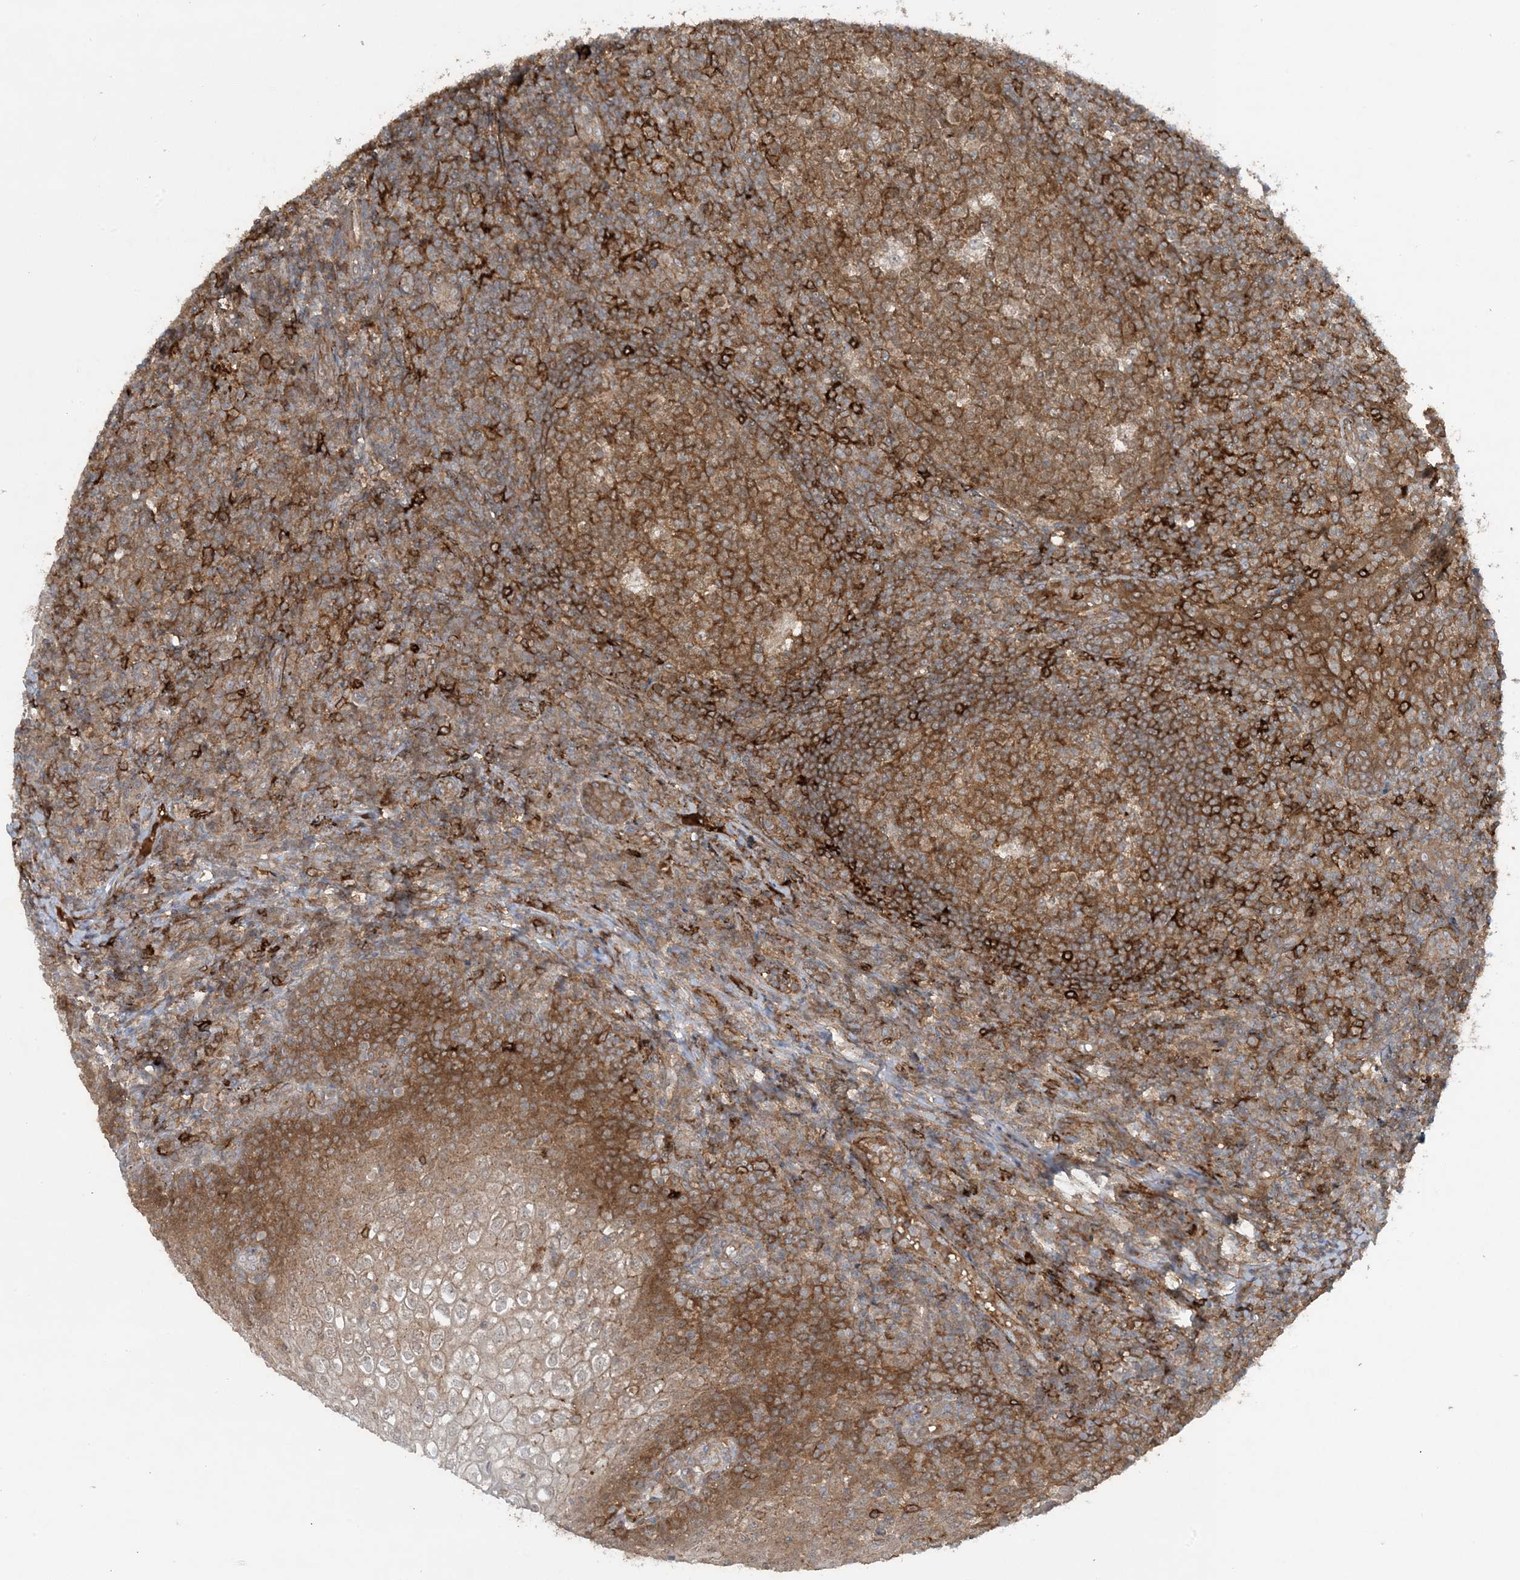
{"staining": {"intensity": "moderate", "quantity": ">75%", "location": "cytoplasmic/membranous"}, "tissue": "tonsil", "cell_type": "Germinal center cells", "image_type": "normal", "snomed": [{"axis": "morphology", "description": "Normal tissue, NOS"}, {"axis": "topography", "description": "Tonsil"}], "caption": "DAB immunohistochemical staining of normal tonsil demonstrates moderate cytoplasmic/membranous protein expression in approximately >75% of germinal center cells.", "gene": "STAM2", "patient": {"sex": "female", "age": 19}}